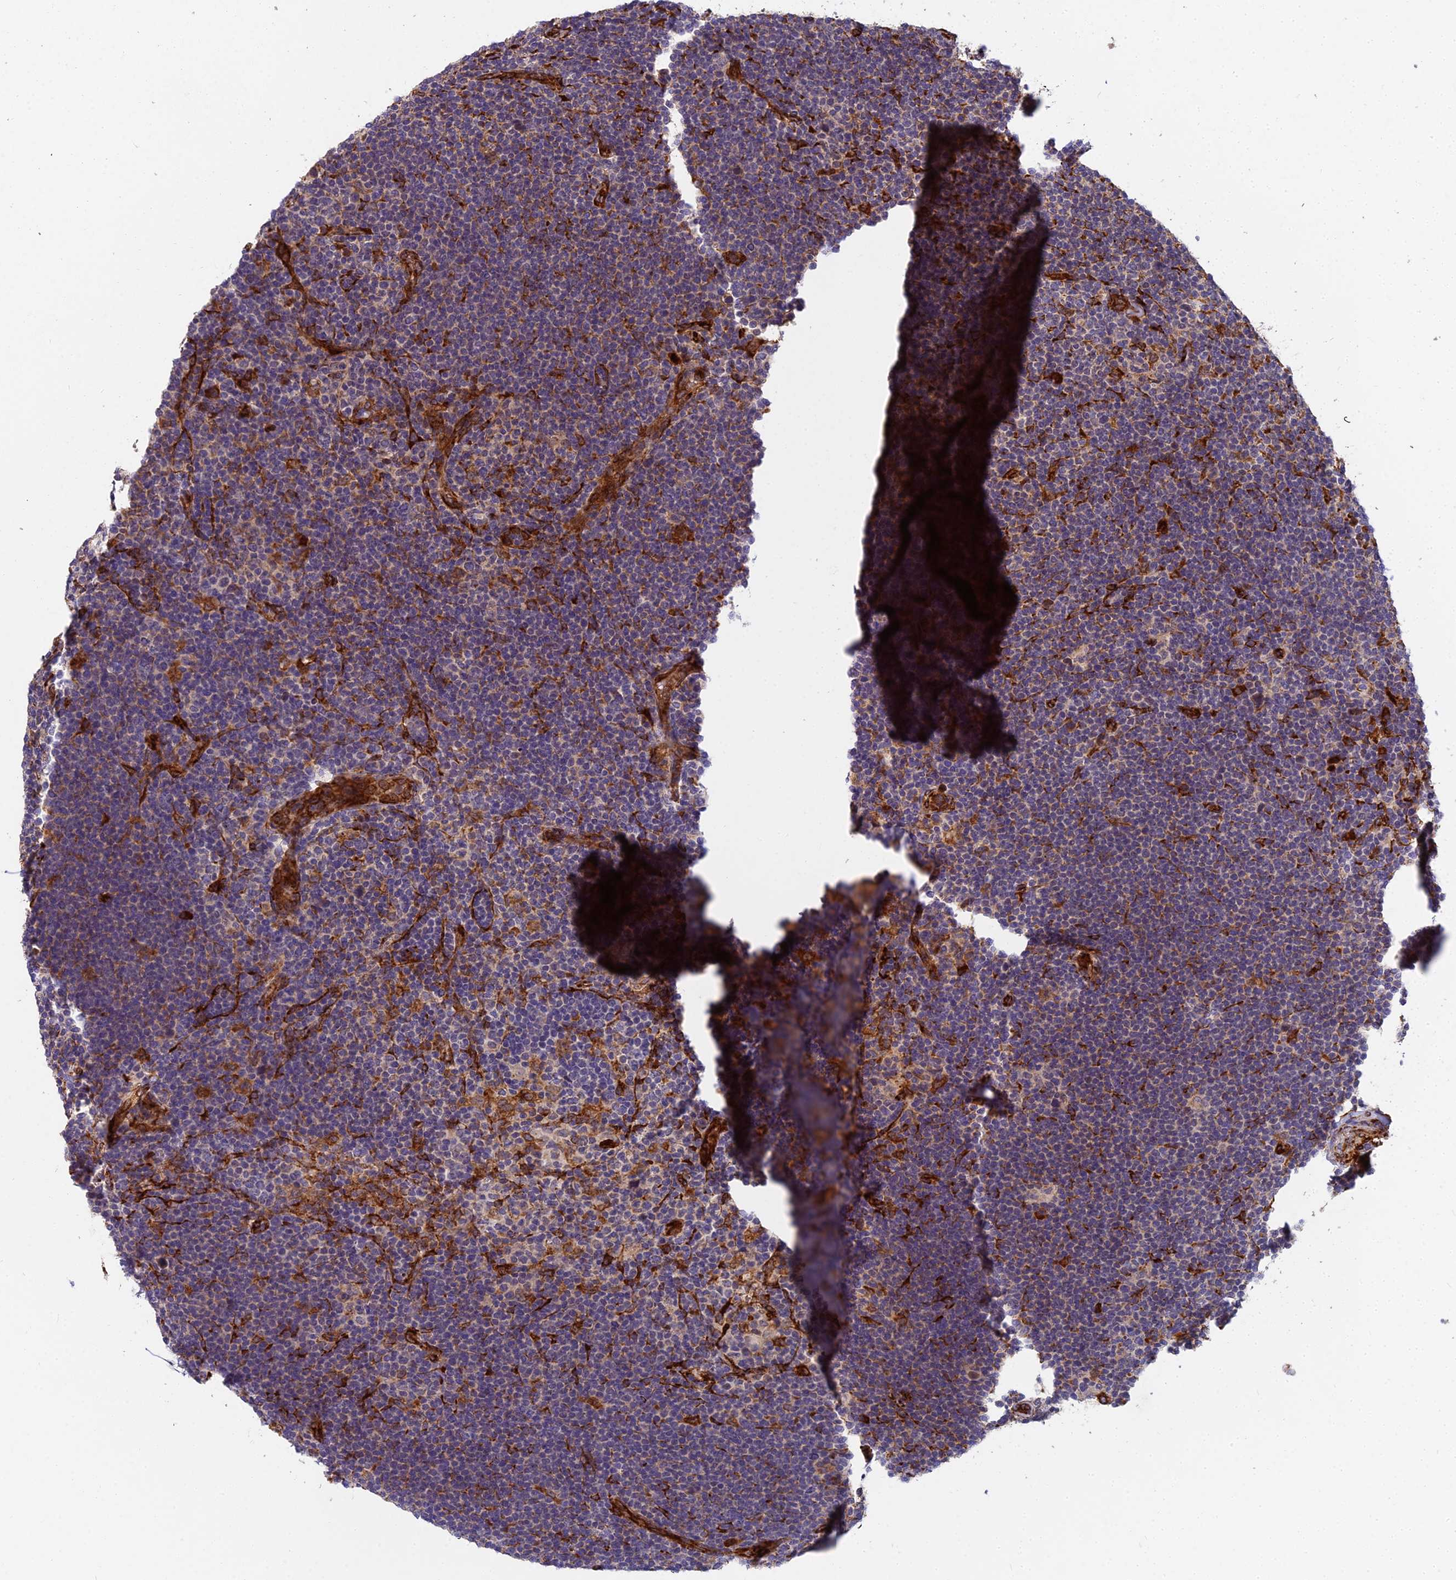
{"staining": {"intensity": "negative", "quantity": "none", "location": "none"}, "tissue": "lymphoma", "cell_type": "Tumor cells", "image_type": "cancer", "snomed": [{"axis": "morphology", "description": "Hodgkin's disease, NOS"}, {"axis": "topography", "description": "Lymph node"}], "caption": "This is an immunohistochemistry image of lymphoma. There is no positivity in tumor cells.", "gene": "NDUFAF7", "patient": {"sex": "female", "age": 57}}